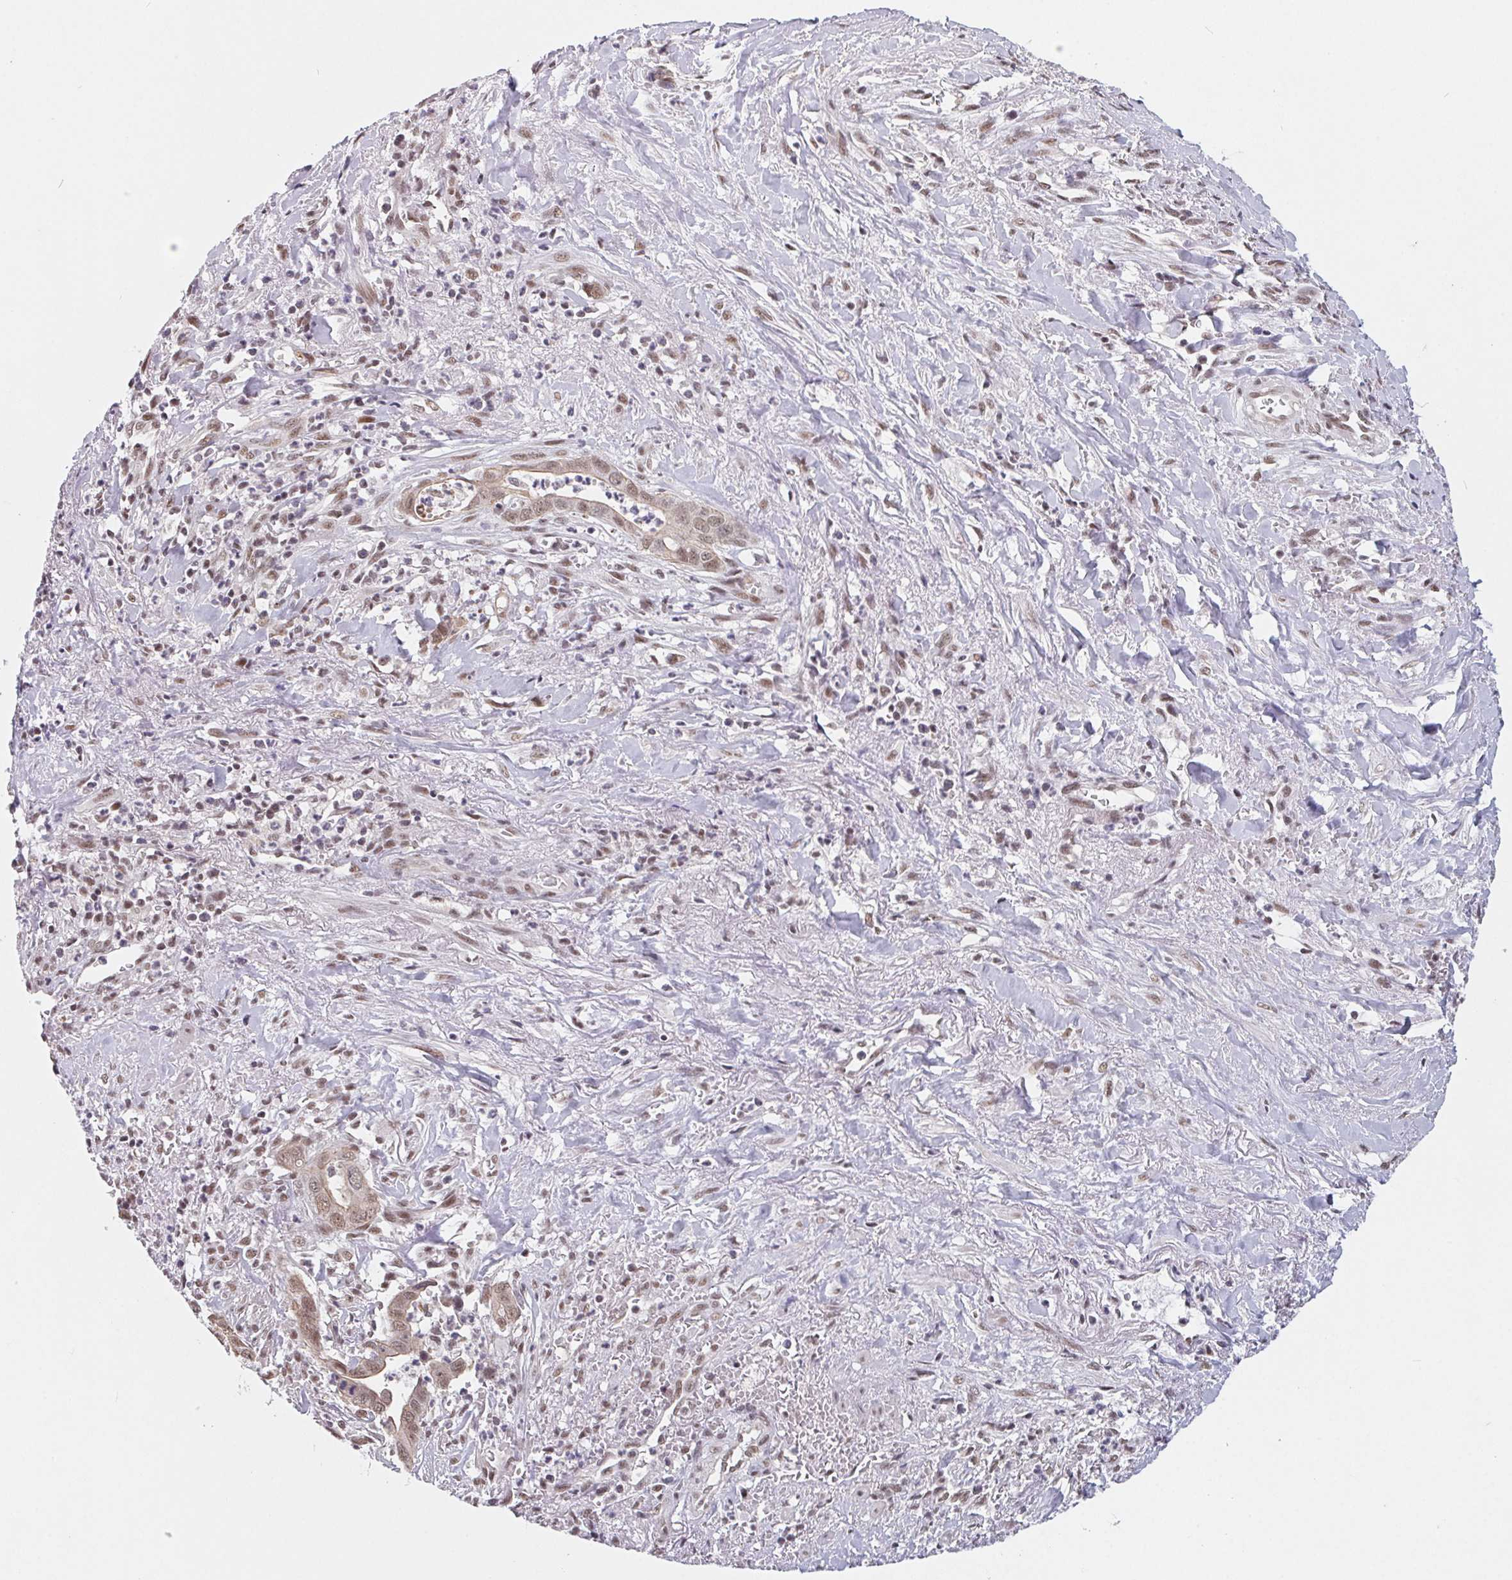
{"staining": {"intensity": "weak", "quantity": ">75%", "location": "cytoplasmic/membranous,nuclear"}, "tissue": "liver cancer", "cell_type": "Tumor cells", "image_type": "cancer", "snomed": [{"axis": "morphology", "description": "Cholangiocarcinoma"}, {"axis": "topography", "description": "Liver"}], "caption": "High-magnification brightfield microscopy of cholangiocarcinoma (liver) stained with DAB (3,3'-diaminobenzidine) (brown) and counterstained with hematoxylin (blue). tumor cells exhibit weak cytoplasmic/membranous and nuclear expression is seen in approximately>75% of cells.", "gene": "TCERG1", "patient": {"sex": "female", "age": 79}}